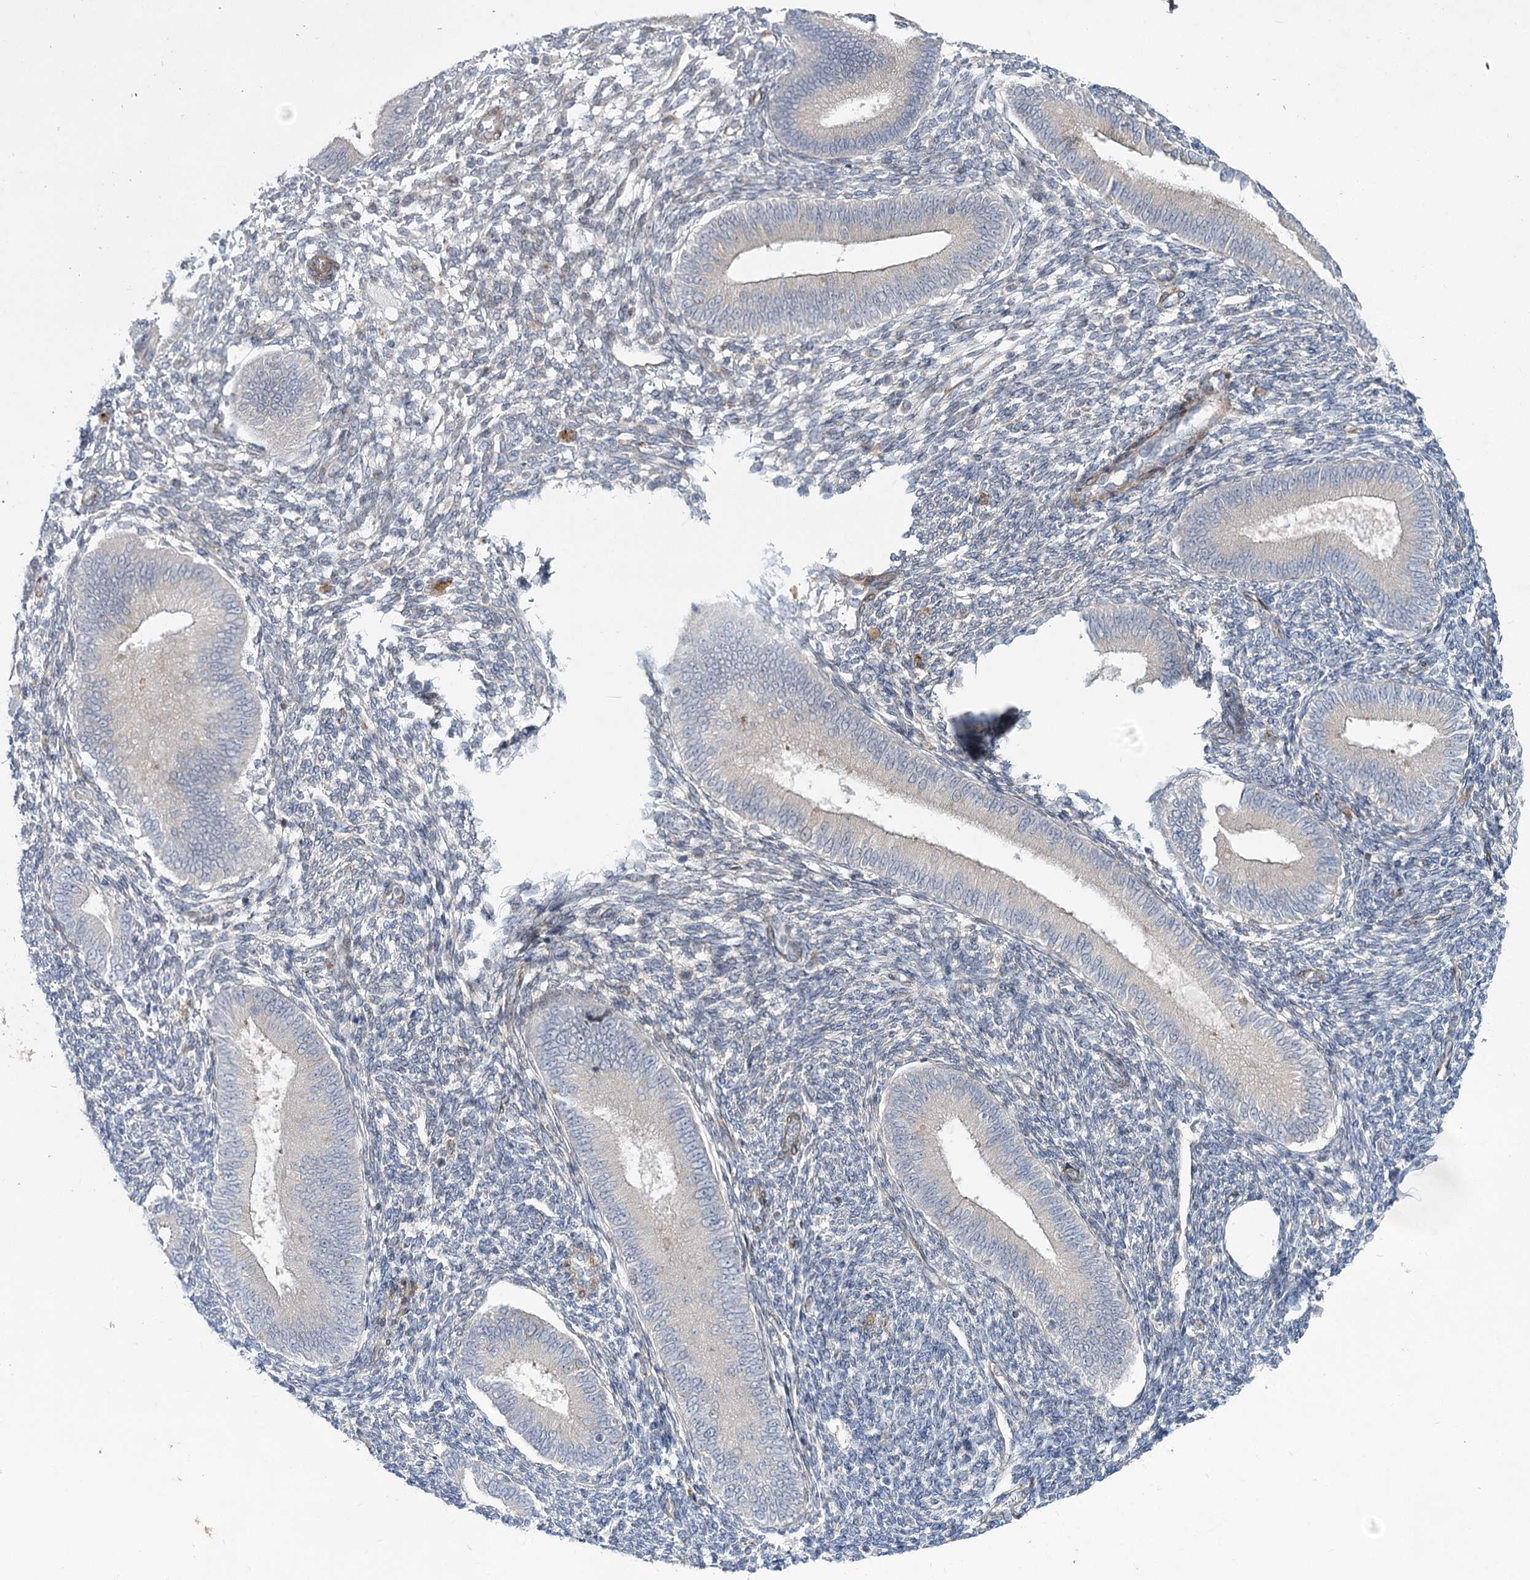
{"staining": {"intensity": "weak", "quantity": "<25%", "location": "cytoplasmic/membranous"}, "tissue": "endometrium", "cell_type": "Cells in endometrial stroma", "image_type": "normal", "snomed": [{"axis": "morphology", "description": "Normal tissue, NOS"}, {"axis": "topography", "description": "Uterus"}, {"axis": "topography", "description": "Endometrium"}], "caption": "IHC photomicrograph of unremarkable endometrium: endometrium stained with DAB shows no significant protein positivity in cells in endometrial stroma.", "gene": "SH3BP5L", "patient": {"sex": "female", "age": 48}}